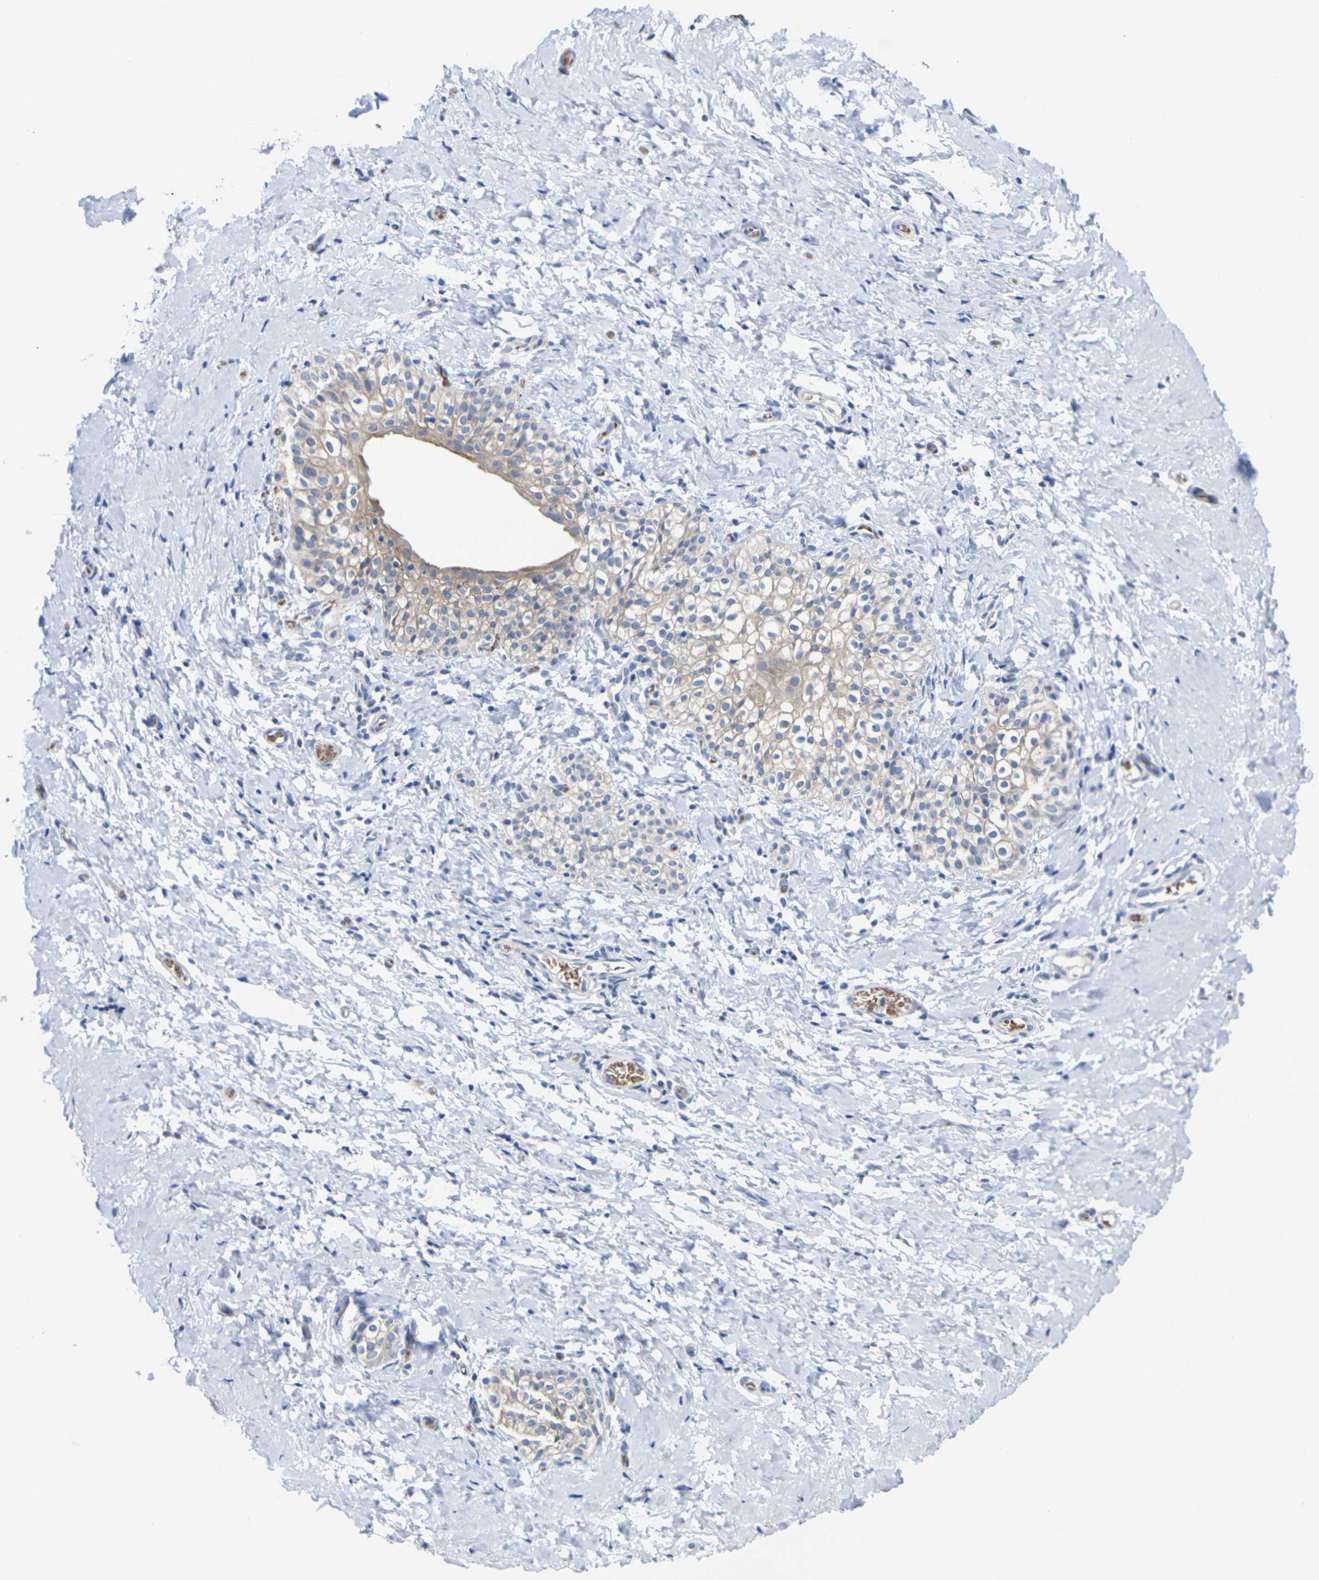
{"staining": {"intensity": "negative", "quantity": "none", "location": "none"}, "tissue": "smooth muscle", "cell_type": "Smooth muscle cells", "image_type": "normal", "snomed": [{"axis": "morphology", "description": "Normal tissue, NOS"}, {"axis": "topography", "description": "Smooth muscle"}], "caption": "DAB (3,3'-diaminobenzidine) immunohistochemical staining of normal smooth muscle demonstrates no significant staining in smooth muscle cells. Brightfield microscopy of immunohistochemistry (IHC) stained with DAB (3,3'-diaminobenzidine) (brown) and hematoxylin (blue), captured at high magnification.", "gene": "TMCO4", "patient": {"sex": "male", "age": 16}}